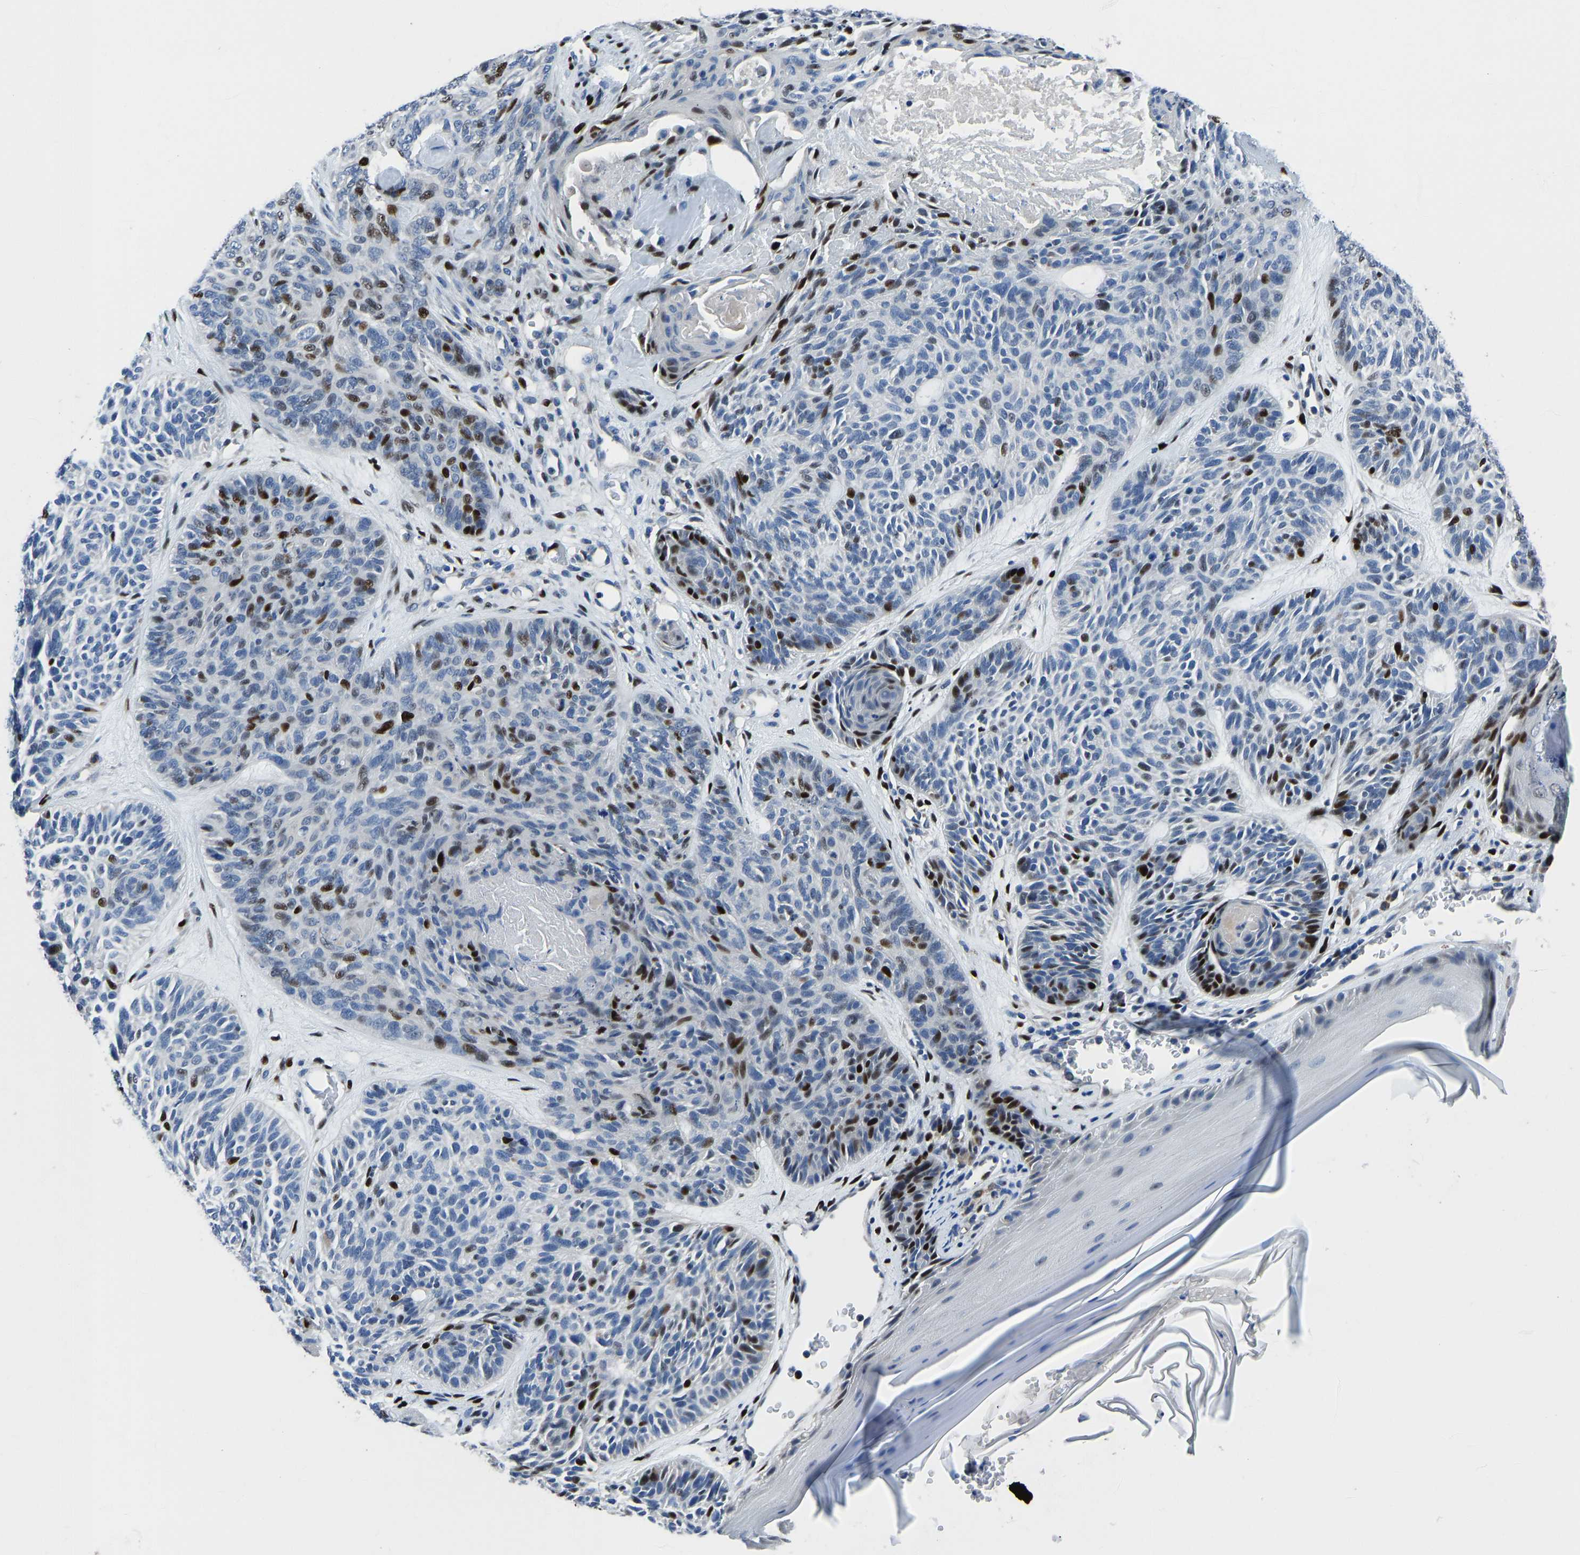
{"staining": {"intensity": "moderate", "quantity": "<25%", "location": "nuclear"}, "tissue": "skin cancer", "cell_type": "Tumor cells", "image_type": "cancer", "snomed": [{"axis": "morphology", "description": "Basal cell carcinoma"}, {"axis": "topography", "description": "Skin"}], "caption": "Skin cancer (basal cell carcinoma) stained for a protein displays moderate nuclear positivity in tumor cells.", "gene": "EGR1", "patient": {"sex": "male", "age": 55}}